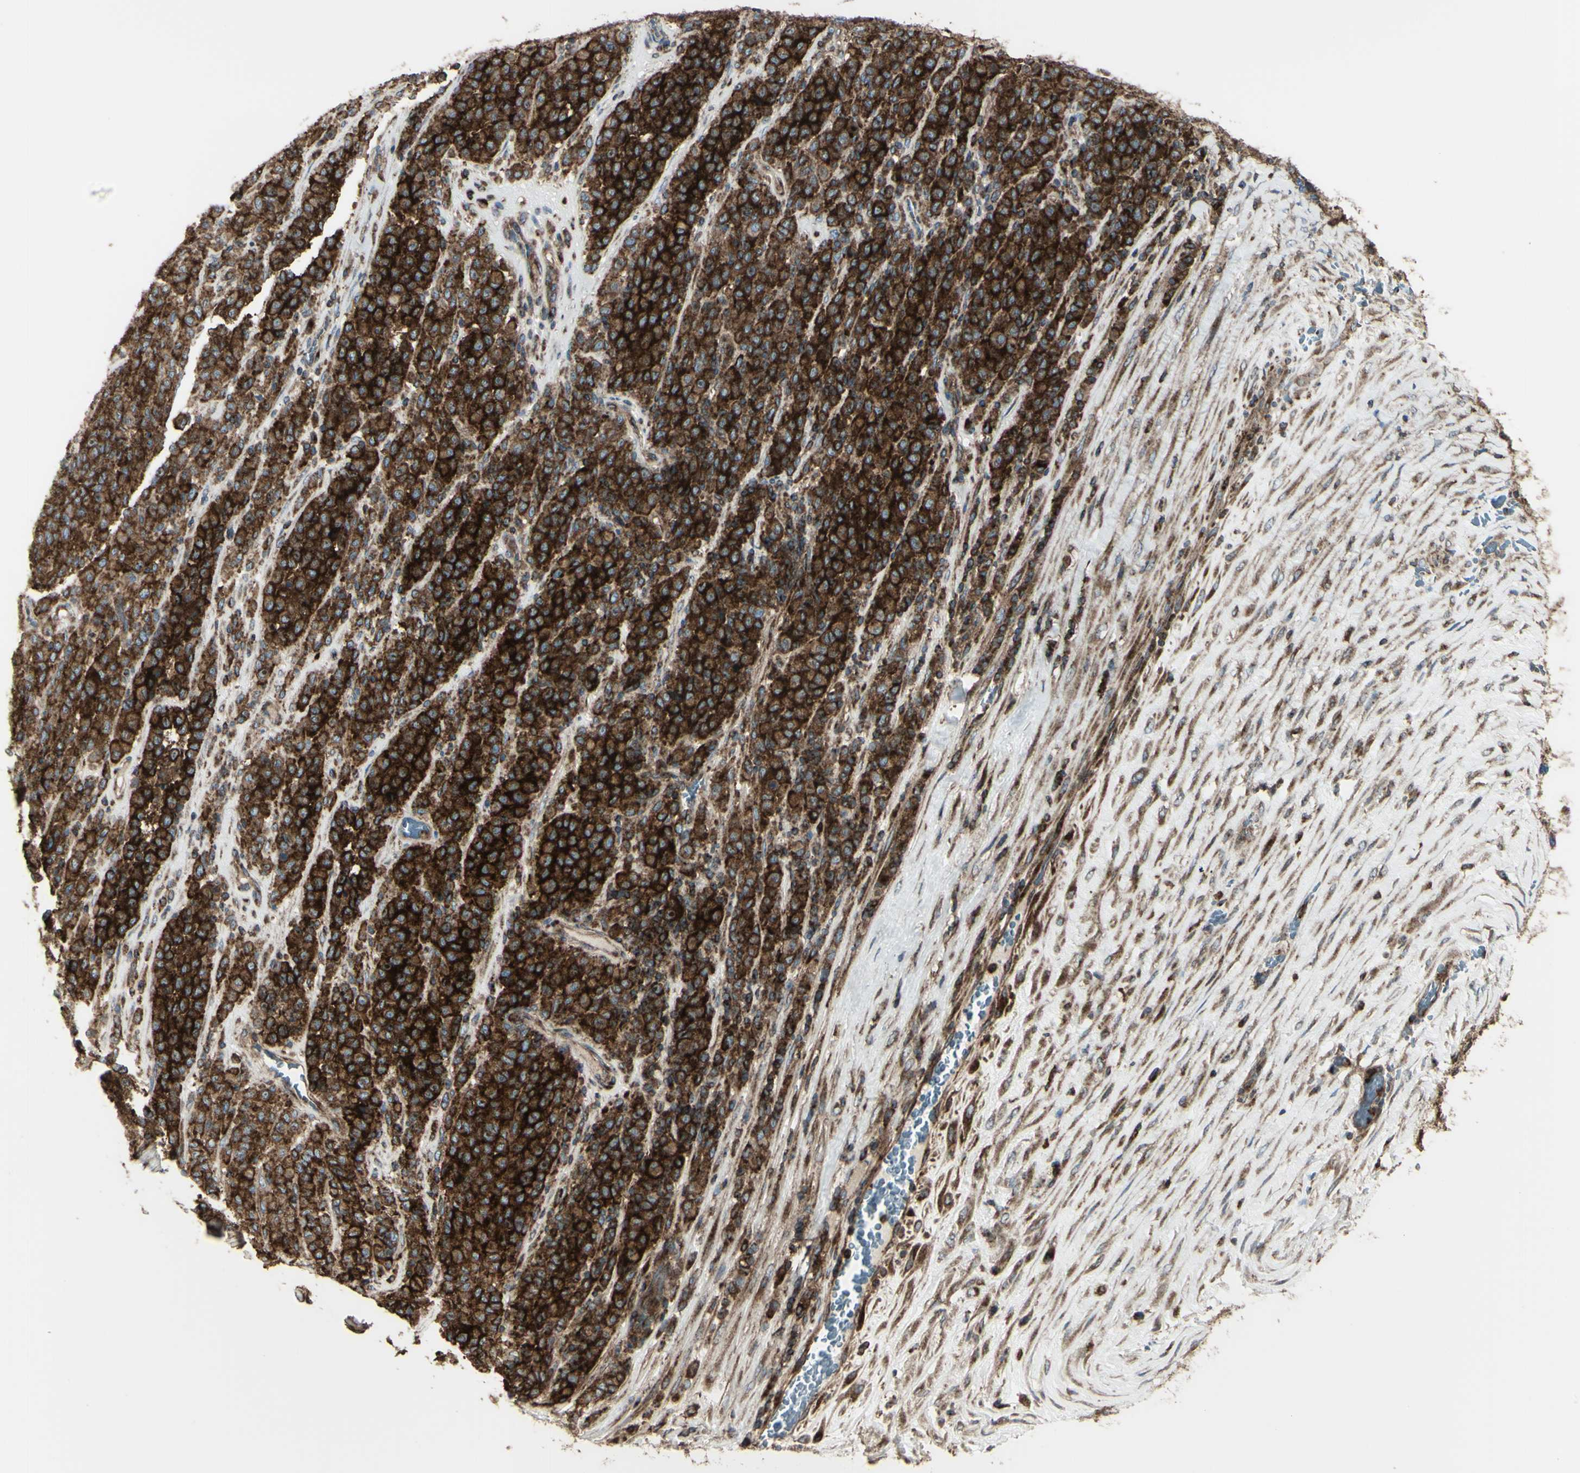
{"staining": {"intensity": "strong", "quantity": ">75%", "location": "cytoplasmic/membranous"}, "tissue": "melanoma", "cell_type": "Tumor cells", "image_type": "cancer", "snomed": [{"axis": "morphology", "description": "Malignant melanoma, Metastatic site"}, {"axis": "topography", "description": "Pancreas"}], "caption": "DAB immunohistochemical staining of malignant melanoma (metastatic site) shows strong cytoplasmic/membranous protein staining in about >75% of tumor cells.", "gene": "NAPA", "patient": {"sex": "female", "age": 30}}